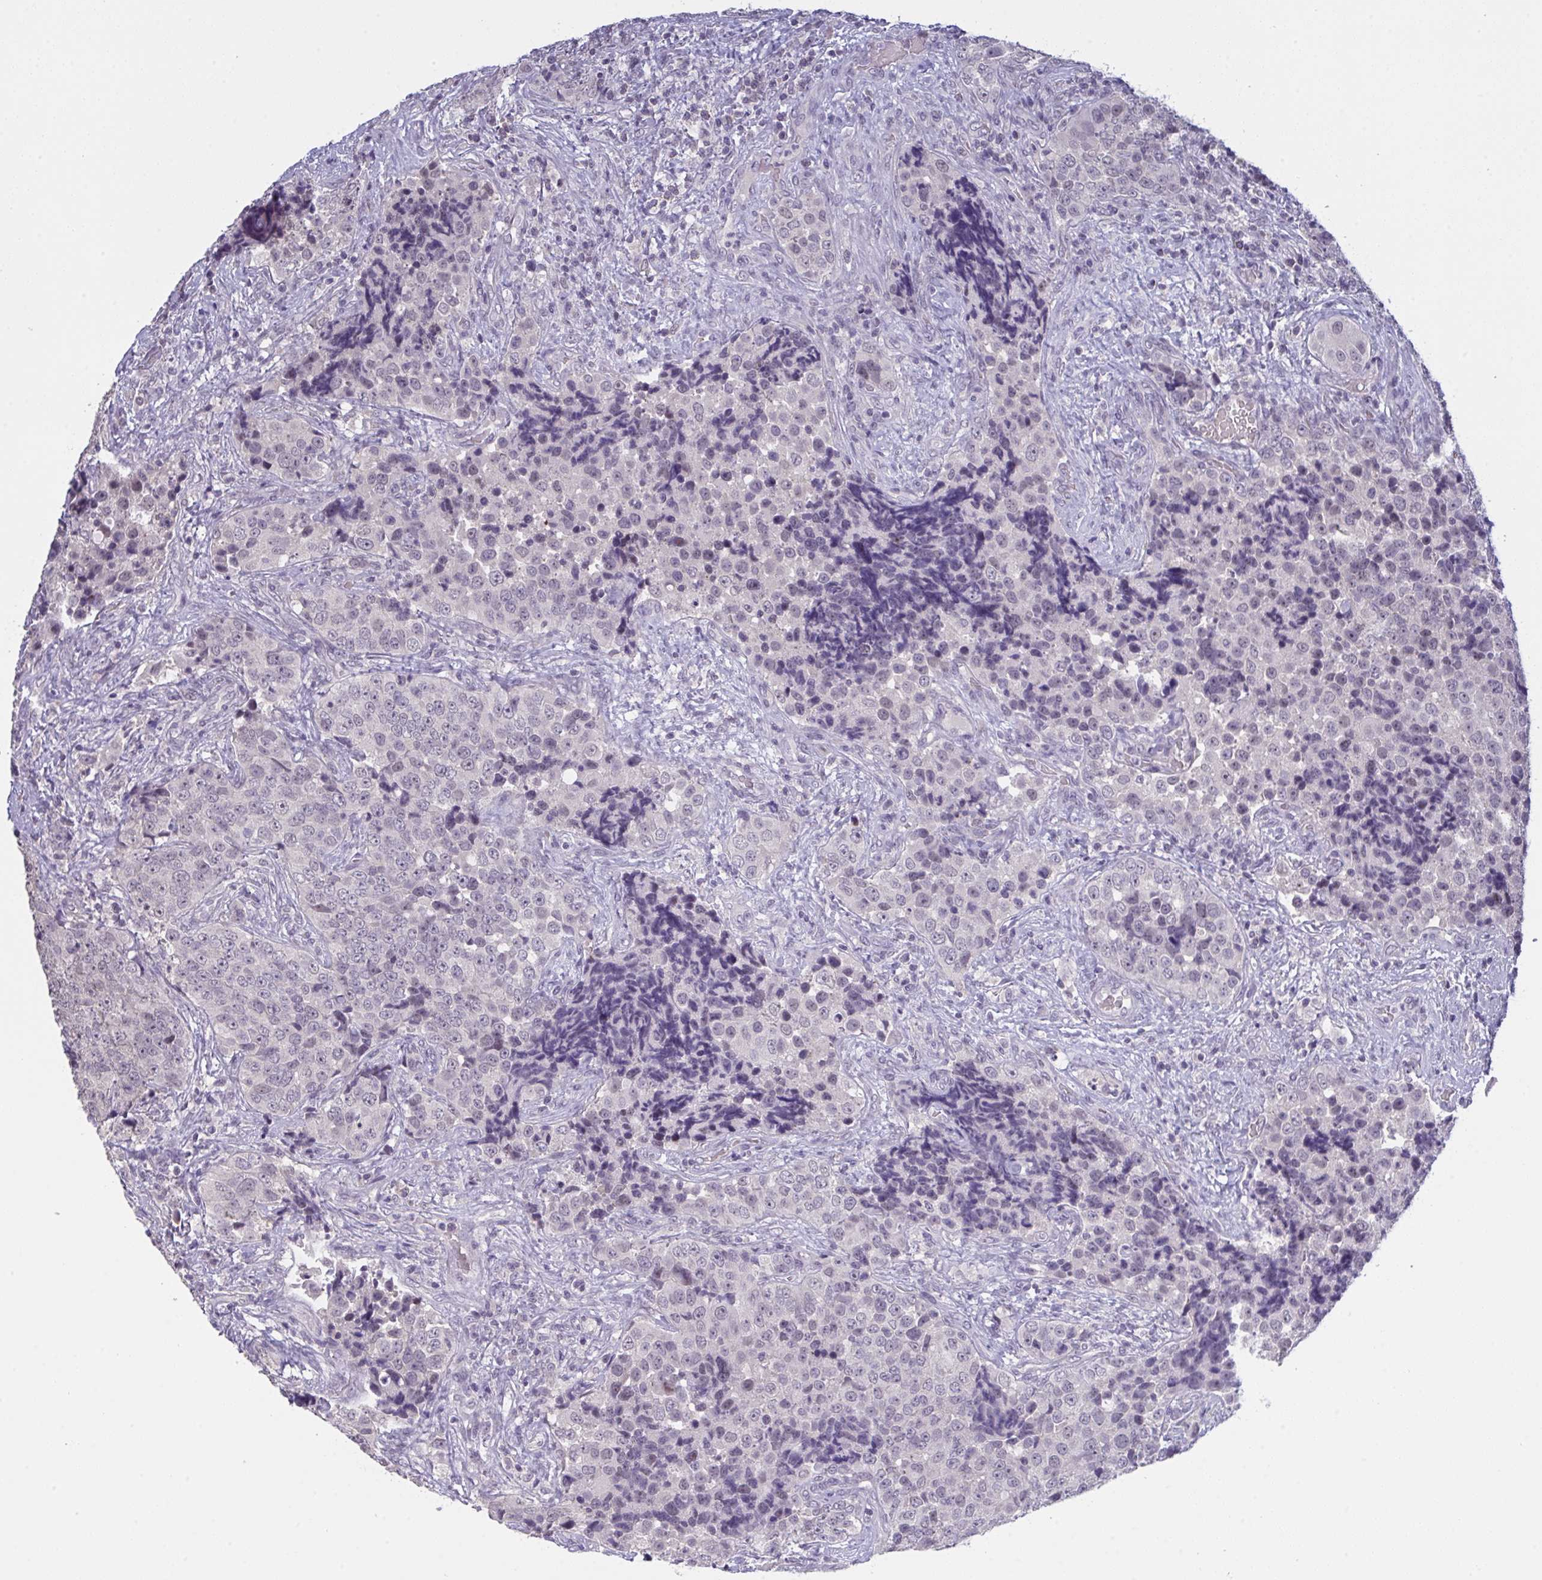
{"staining": {"intensity": "negative", "quantity": "none", "location": "none"}, "tissue": "urothelial cancer", "cell_type": "Tumor cells", "image_type": "cancer", "snomed": [{"axis": "morphology", "description": "Urothelial carcinoma, NOS"}, {"axis": "topography", "description": "Urinary bladder"}], "caption": "Protein analysis of transitional cell carcinoma shows no significant positivity in tumor cells.", "gene": "ZNF784", "patient": {"sex": "male", "age": 52}}